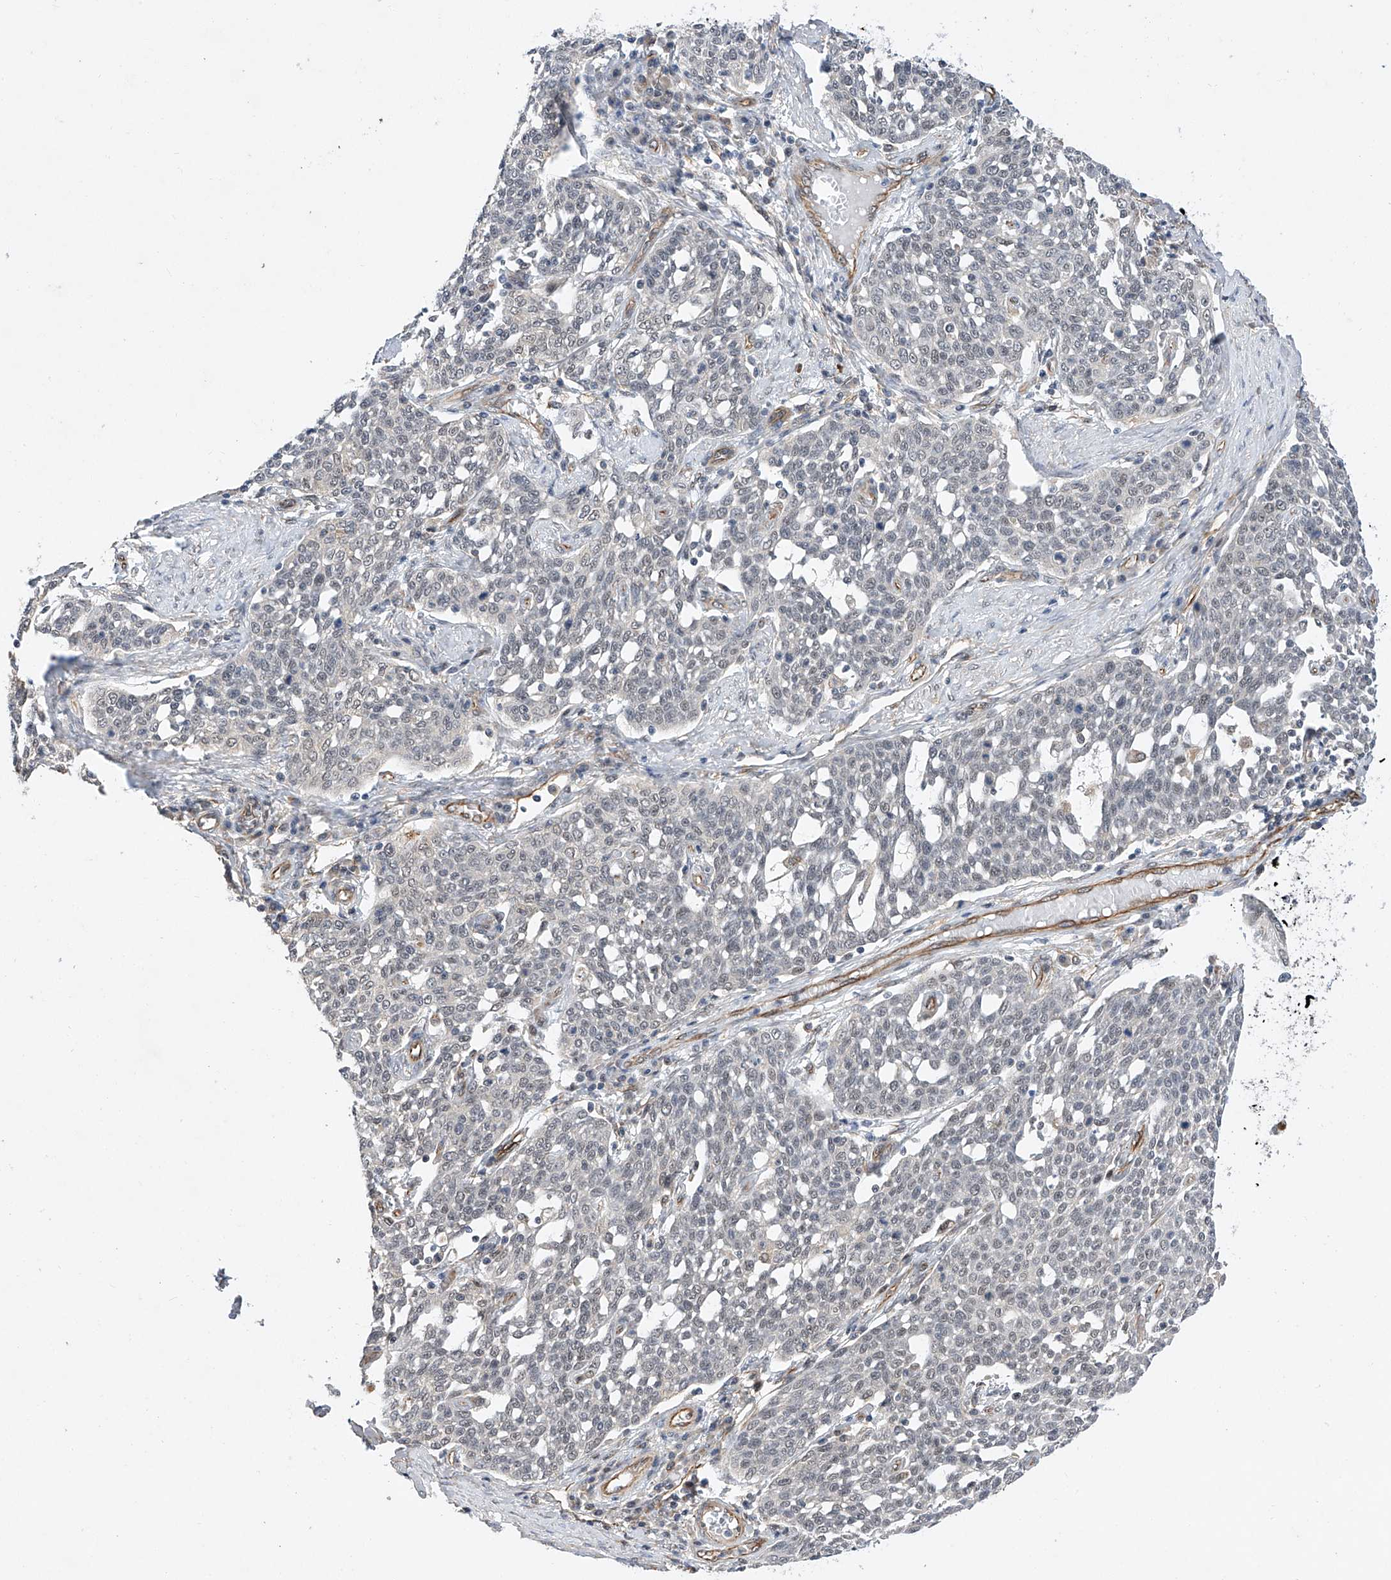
{"staining": {"intensity": "negative", "quantity": "none", "location": "none"}, "tissue": "cervical cancer", "cell_type": "Tumor cells", "image_type": "cancer", "snomed": [{"axis": "morphology", "description": "Squamous cell carcinoma, NOS"}, {"axis": "topography", "description": "Cervix"}], "caption": "This is an IHC micrograph of squamous cell carcinoma (cervical). There is no expression in tumor cells.", "gene": "AMD1", "patient": {"sex": "female", "age": 34}}